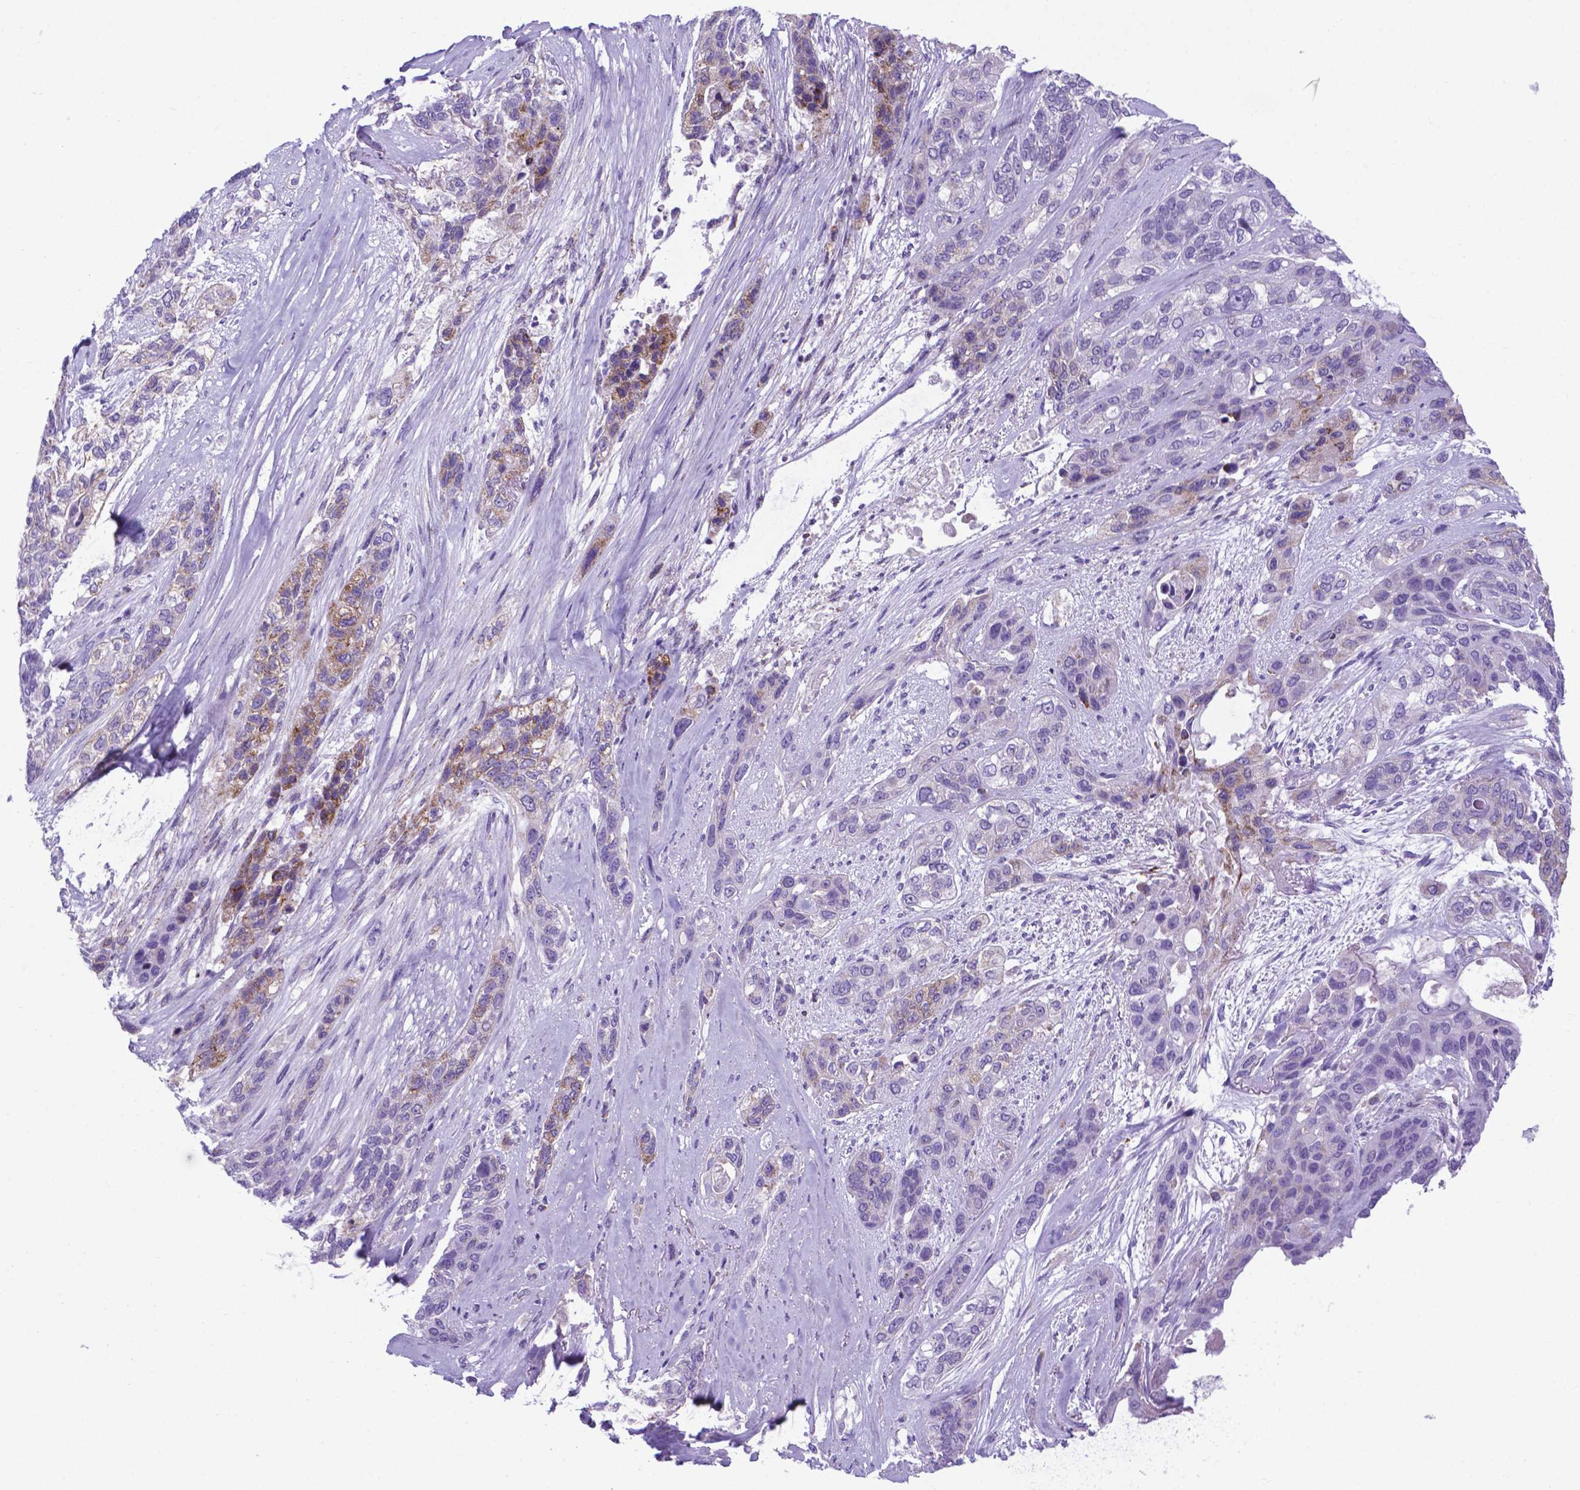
{"staining": {"intensity": "negative", "quantity": "none", "location": "none"}, "tissue": "lung cancer", "cell_type": "Tumor cells", "image_type": "cancer", "snomed": [{"axis": "morphology", "description": "Squamous cell carcinoma, NOS"}, {"axis": "topography", "description": "Lung"}], "caption": "IHC micrograph of lung cancer (squamous cell carcinoma) stained for a protein (brown), which reveals no positivity in tumor cells.", "gene": "POU3F3", "patient": {"sex": "female", "age": 70}}